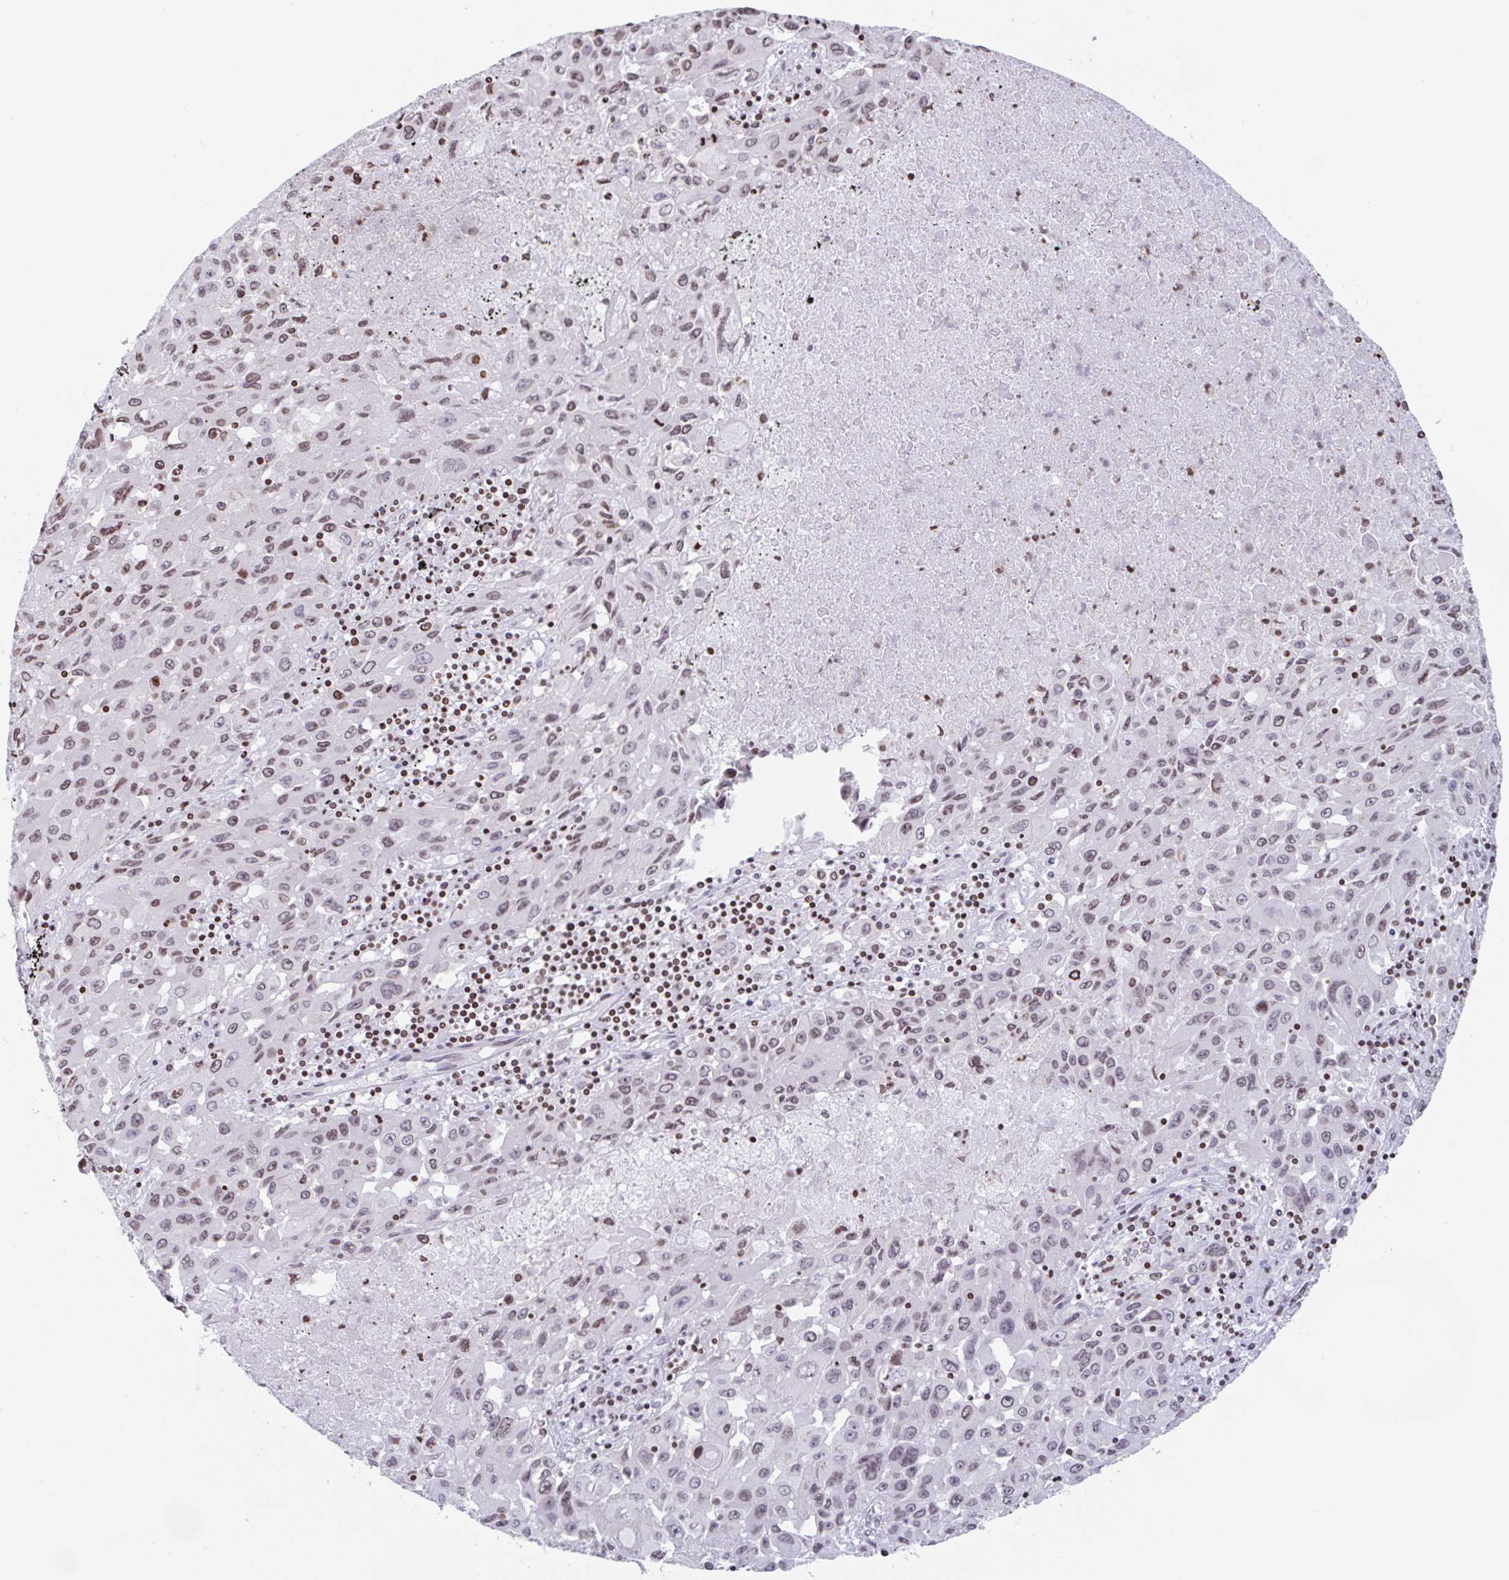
{"staining": {"intensity": "weak", "quantity": ">75%", "location": "nuclear"}, "tissue": "lung cancer", "cell_type": "Tumor cells", "image_type": "cancer", "snomed": [{"axis": "morphology", "description": "Squamous cell carcinoma, NOS"}, {"axis": "topography", "description": "Lung"}], "caption": "Lung cancer (squamous cell carcinoma) was stained to show a protein in brown. There is low levels of weak nuclear expression in about >75% of tumor cells. Nuclei are stained in blue.", "gene": "NOL6", "patient": {"sex": "male", "age": 63}}